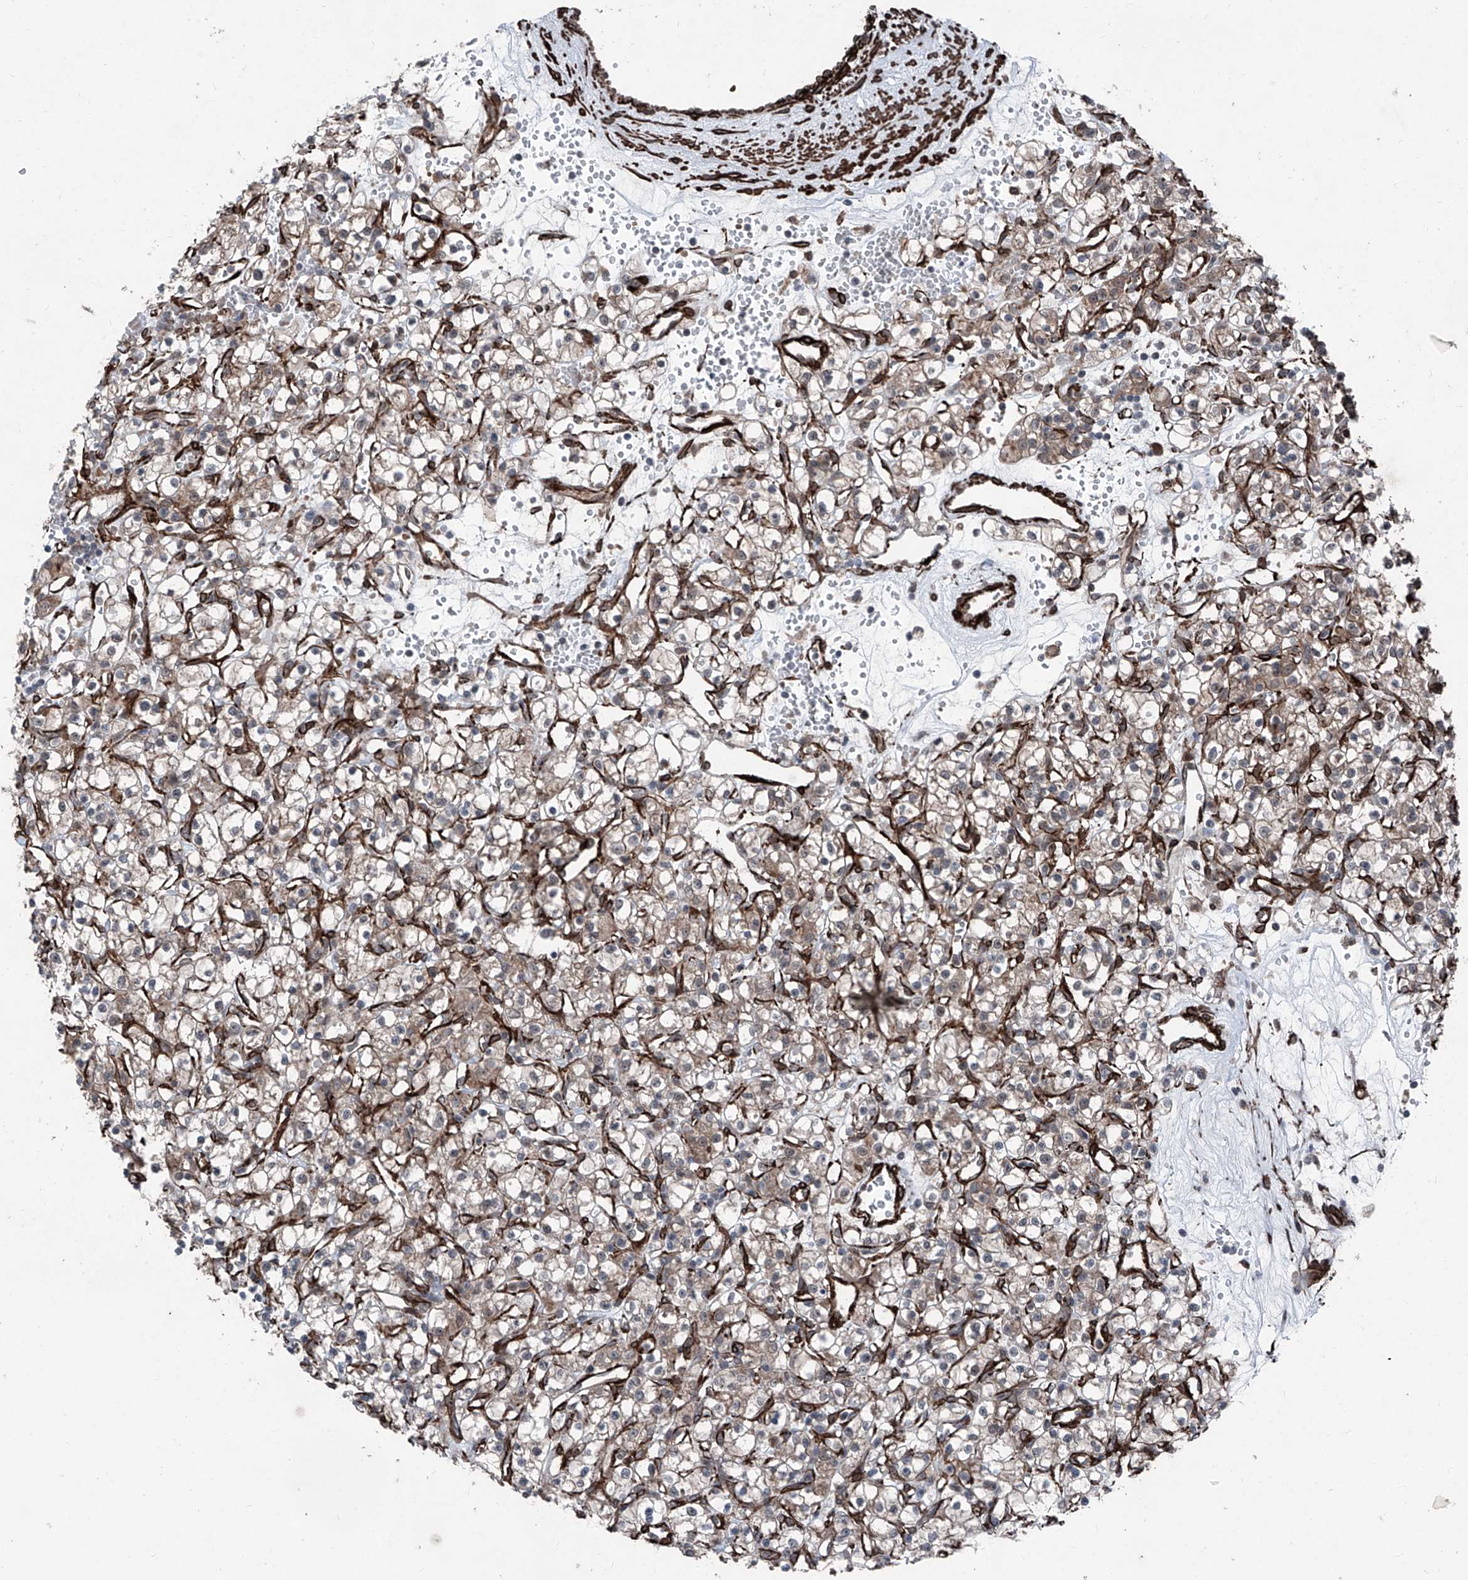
{"staining": {"intensity": "weak", "quantity": "<25%", "location": "cytoplasmic/membranous"}, "tissue": "renal cancer", "cell_type": "Tumor cells", "image_type": "cancer", "snomed": [{"axis": "morphology", "description": "Adenocarcinoma, NOS"}, {"axis": "topography", "description": "Kidney"}], "caption": "Immunohistochemistry photomicrograph of neoplastic tissue: renal cancer (adenocarcinoma) stained with DAB displays no significant protein positivity in tumor cells.", "gene": "COA7", "patient": {"sex": "female", "age": 59}}